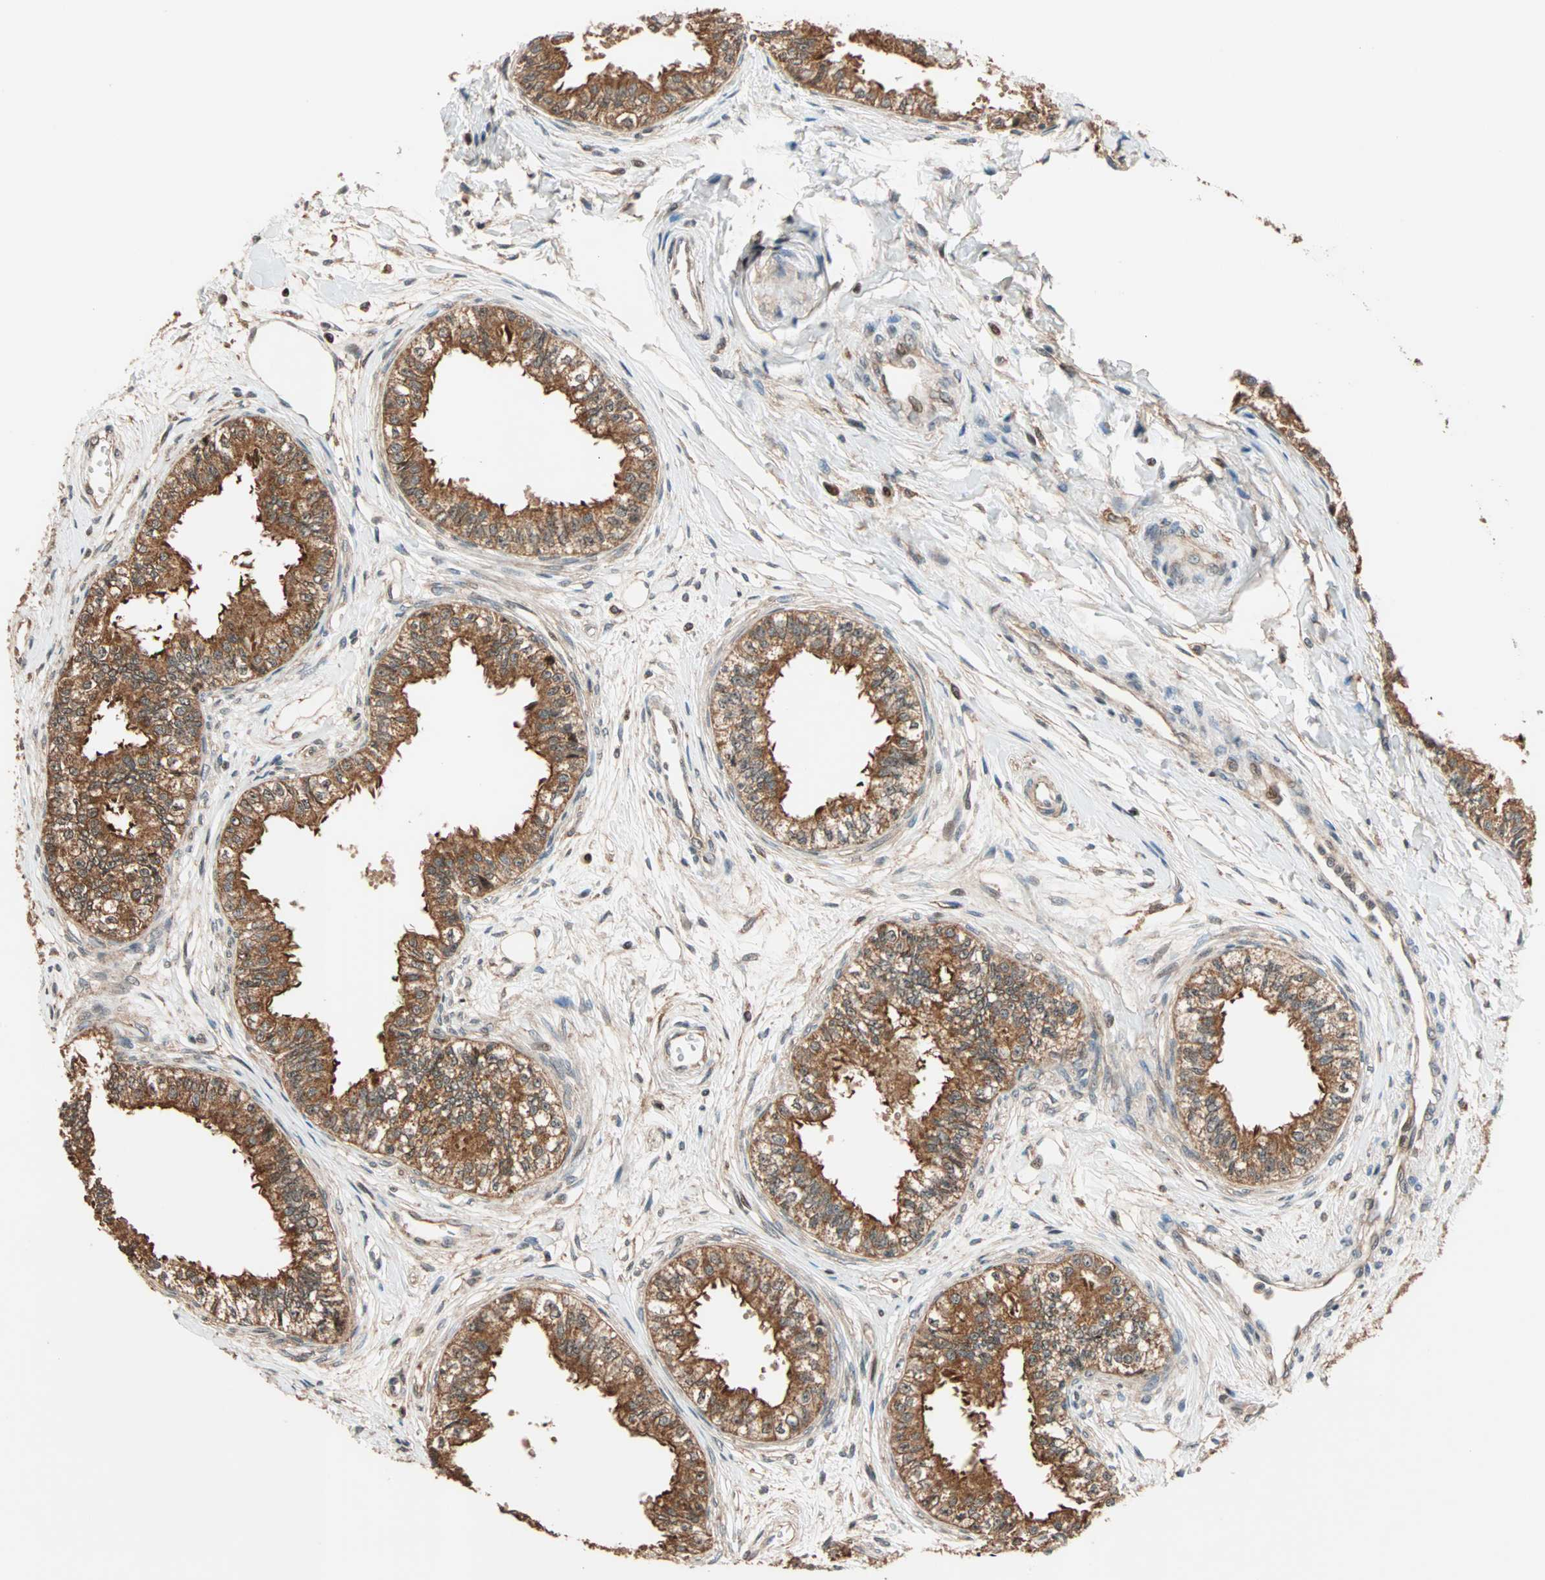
{"staining": {"intensity": "moderate", "quantity": ">75%", "location": "cytoplasmic/membranous"}, "tissue": "epididymis", "cell_type": "Glandular cells", "image_type": "normal", "snomed": [{"axis": "morphology", "description": "Normal tissue, NOS"}, {"axis": "morphology", "description": "Adenocarcinoma, metastatic, NOS"}, {"axis": "topography", "description": "Testis"}, {"axis": "topography", "description": "Epididymis"}], "caption": "This histopathology image shows unremarkable epididymis stained with IHC to label a protein in brown. The cytoplasmic/membranous of glandular cells show moderate positivity for the protein. Nuclei are counter-stained blue.", "gene": "HECW1", "patient": {"sex": "male", "age": 26}}